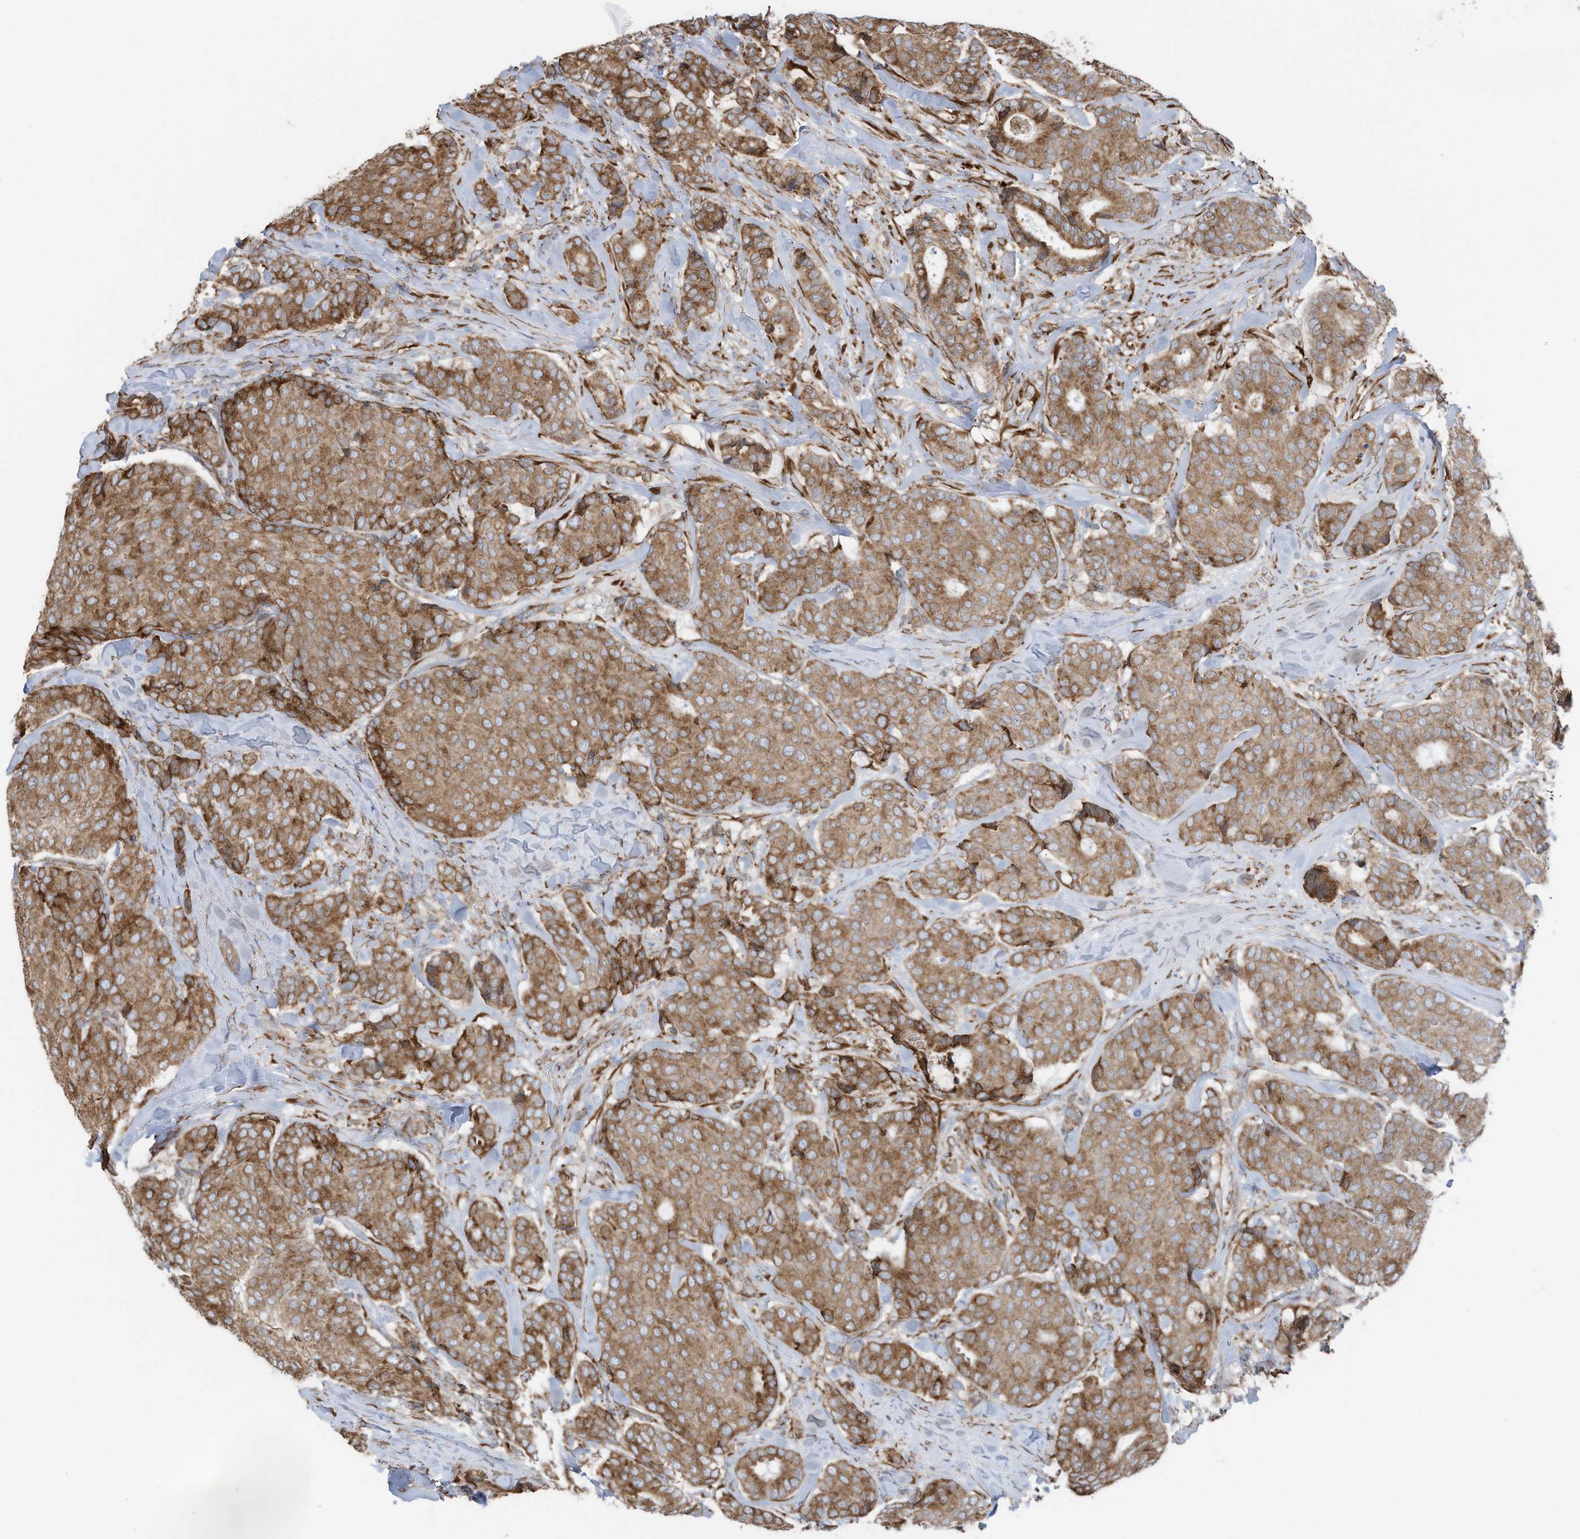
{"staining": {"intensity": "moderate", "quantity": ">75%", "location": "cytoplasmic/membranous"}, "tissue": "breast cancer", "cell_type": "Tumor cells", "image_type": "cancer", "snomed": [{"axis": "morphology", "description": "Duct carcinoma"}, {"axis": "topography", "description": "Breast"}], "caption": "Brown immunohistochemical staining in human intraductal carcinoma (breast) shows moderate cytoplasmic/membranous expression in about >75% of tumor cells.", "gene": "ZNF354C", "patient": {"sex": "female", "age": 75}}